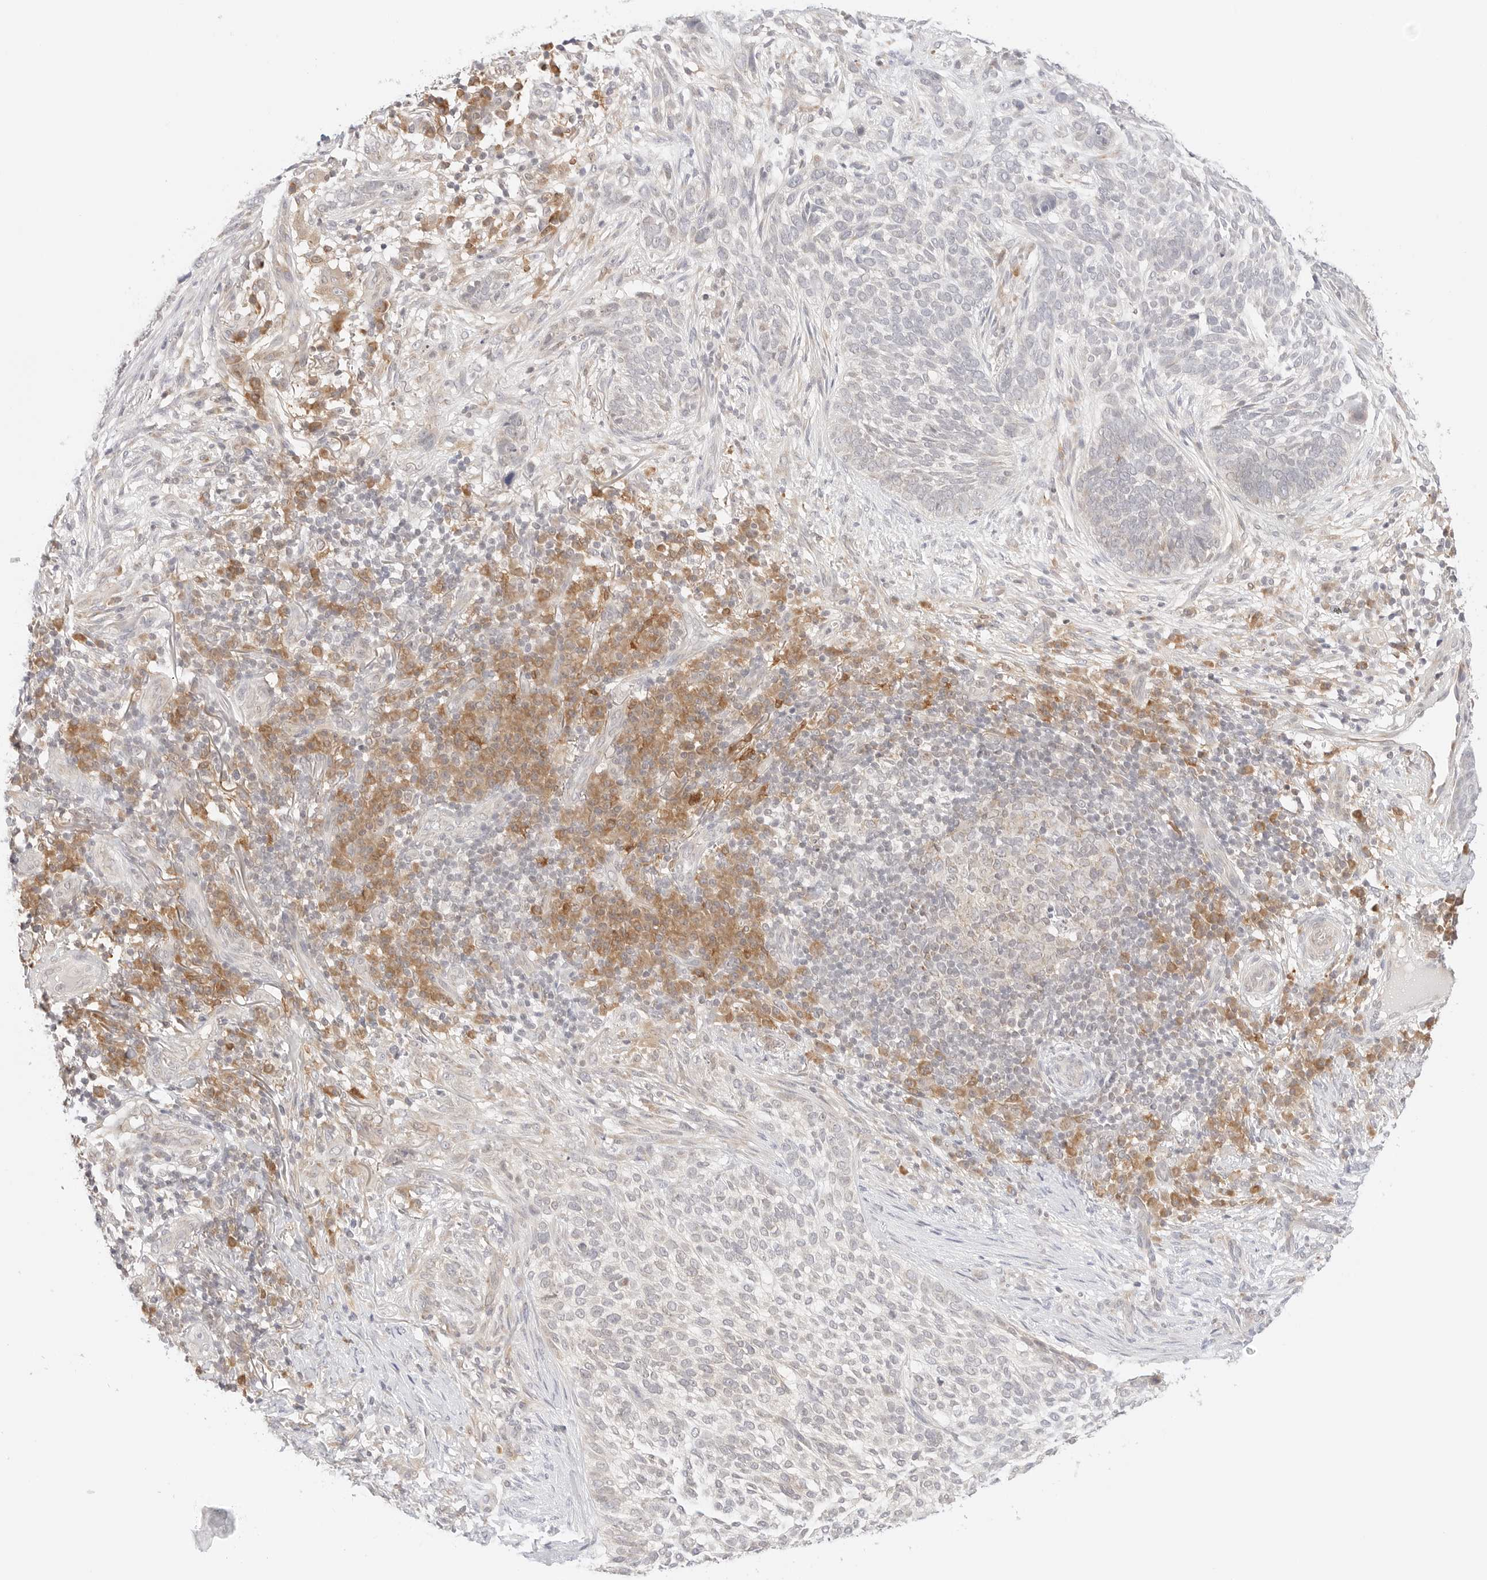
{"staining": {"intensity": "negative", "quantity": "none", "location": "none"}, "tissue": "skin cancer", "cell_type": "Tumor cells", "image_type": "cancer", "snomed": [{"axis": "morphology", "description": "Basal cell carcinoma"}, {"axis": "topography", "description": "Skin"}], "caption": "The histopathology image displays no significant positivity in tumor cells of skin cancer.", "gene": "ERO1B", "patient": {"sex": "female", "age": 64}}